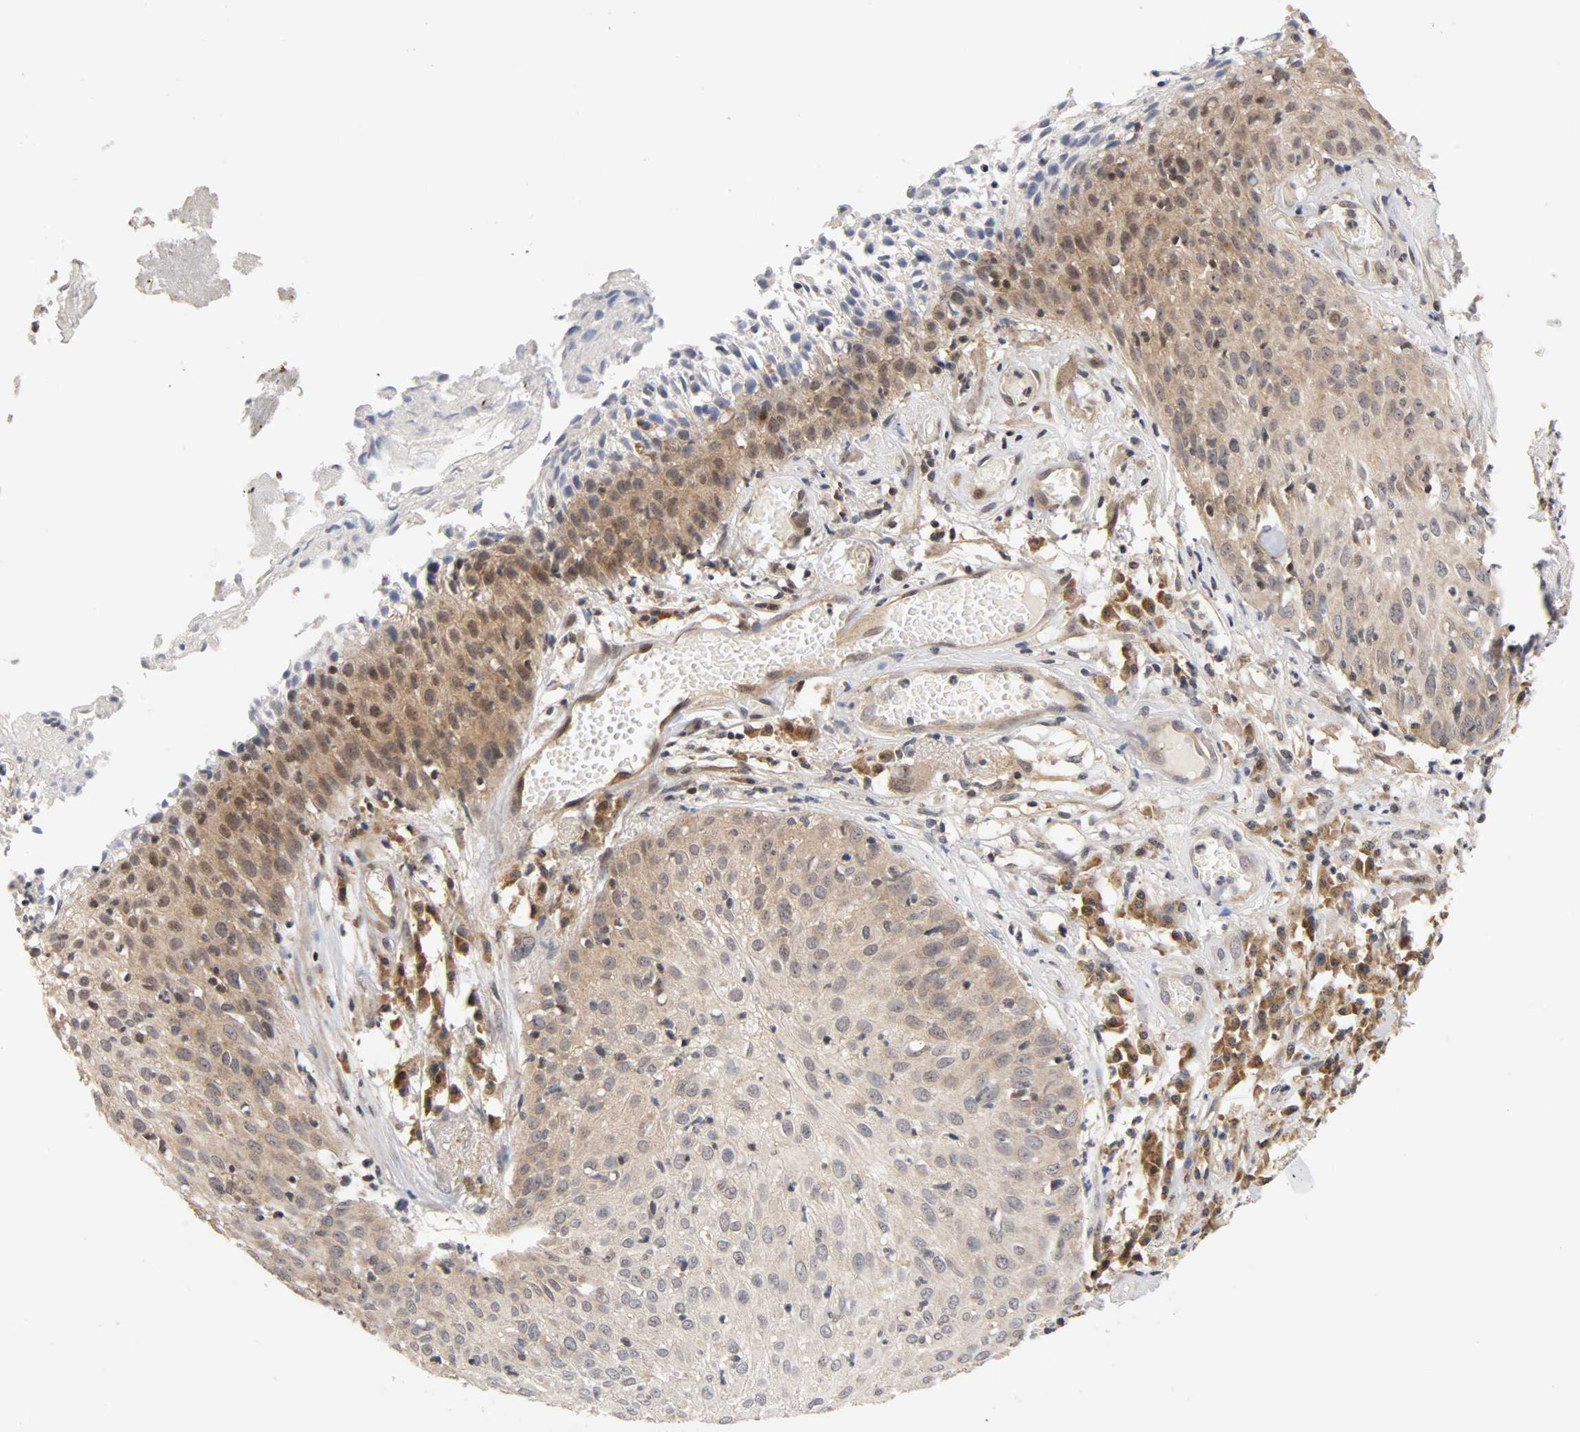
{"staining": {"intensity": "moderate", "quantity": "25%-75%", "location": "cytoplasmic/membranous,nuclear"}, "tissue": "skin cancer", "cell_type": "Tumor cells", "image_type": "cancer", "snomed": [{"axis": "morphology", "description": "Squamous cell carcinoma, NOS"}, {"axis": "topography", "description": "Skin"}], "caption": "An immunohistochemistry (IHC) image of neoplastic tissue is shown. Protein staining in brown highlights moderate cytoplasmic/membranous and nuclear positivity in skin cancer (squamous cell carcinoma) within tumor cells. (DAB (3,3'-diaminobenzidine) IHC with brightfield microscopy, high magnification).", "gene": "UBE2M", "patient": {"sex": "male", "age": 65}}